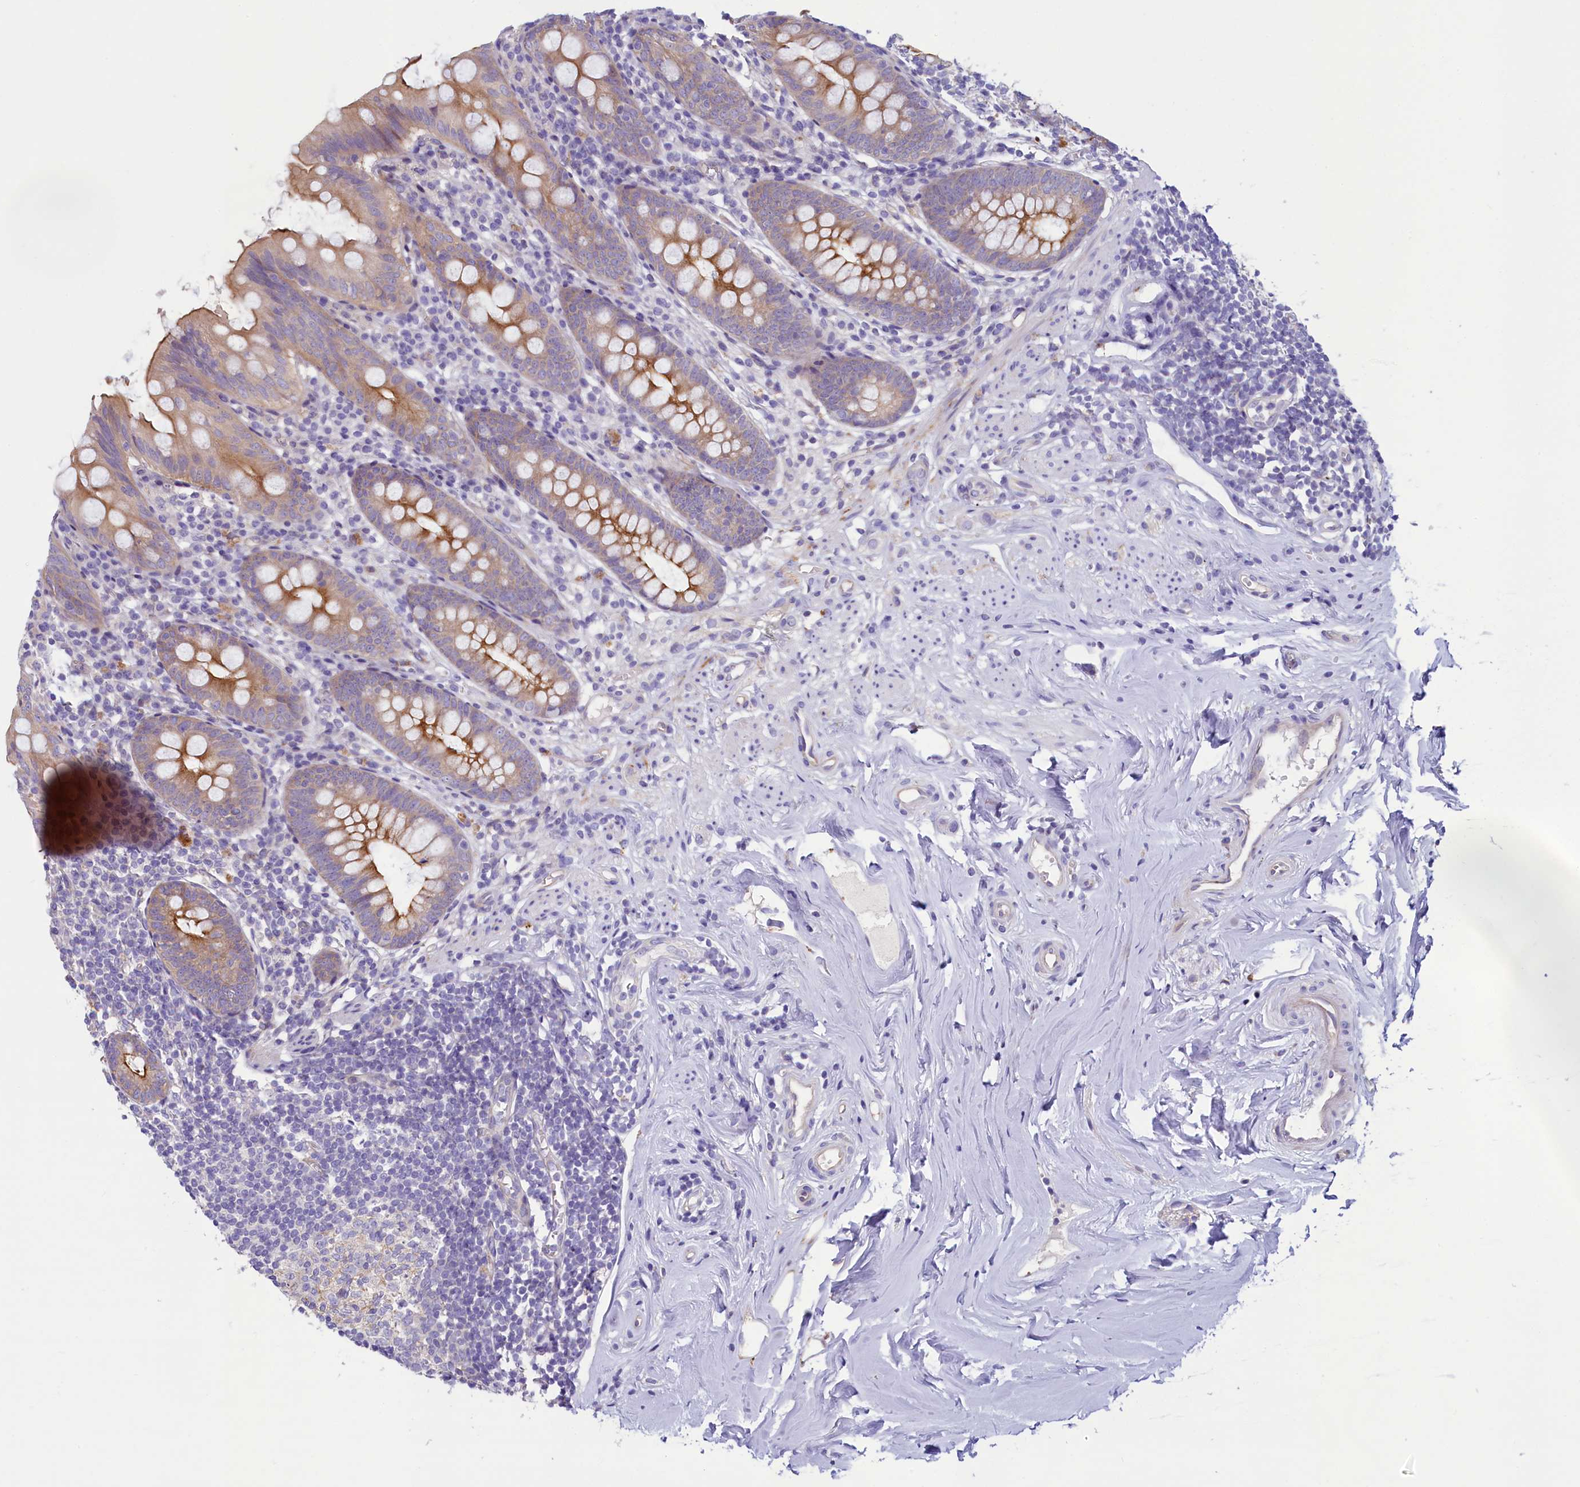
{"staining": {"intensity": "moderate", "quantity": ">75%", "location": "cytoplasmic/membranous"}, "tissue": "appendix", "cell_type": "Glandular cells", "image_type": "normal", "snomed": [{"axis": "morphology", "description": "Normal tissue, NOS"}, {"axis": "topography", "description": "Appendix"}], "caption": "Protein analysis of benign appendix demonstrates moderate cytoplasmic/membranous positivity in approximately >75% of glandular cells.", "gene": "KRBOX5", "patient": {"sex": "female", "age": 51}}